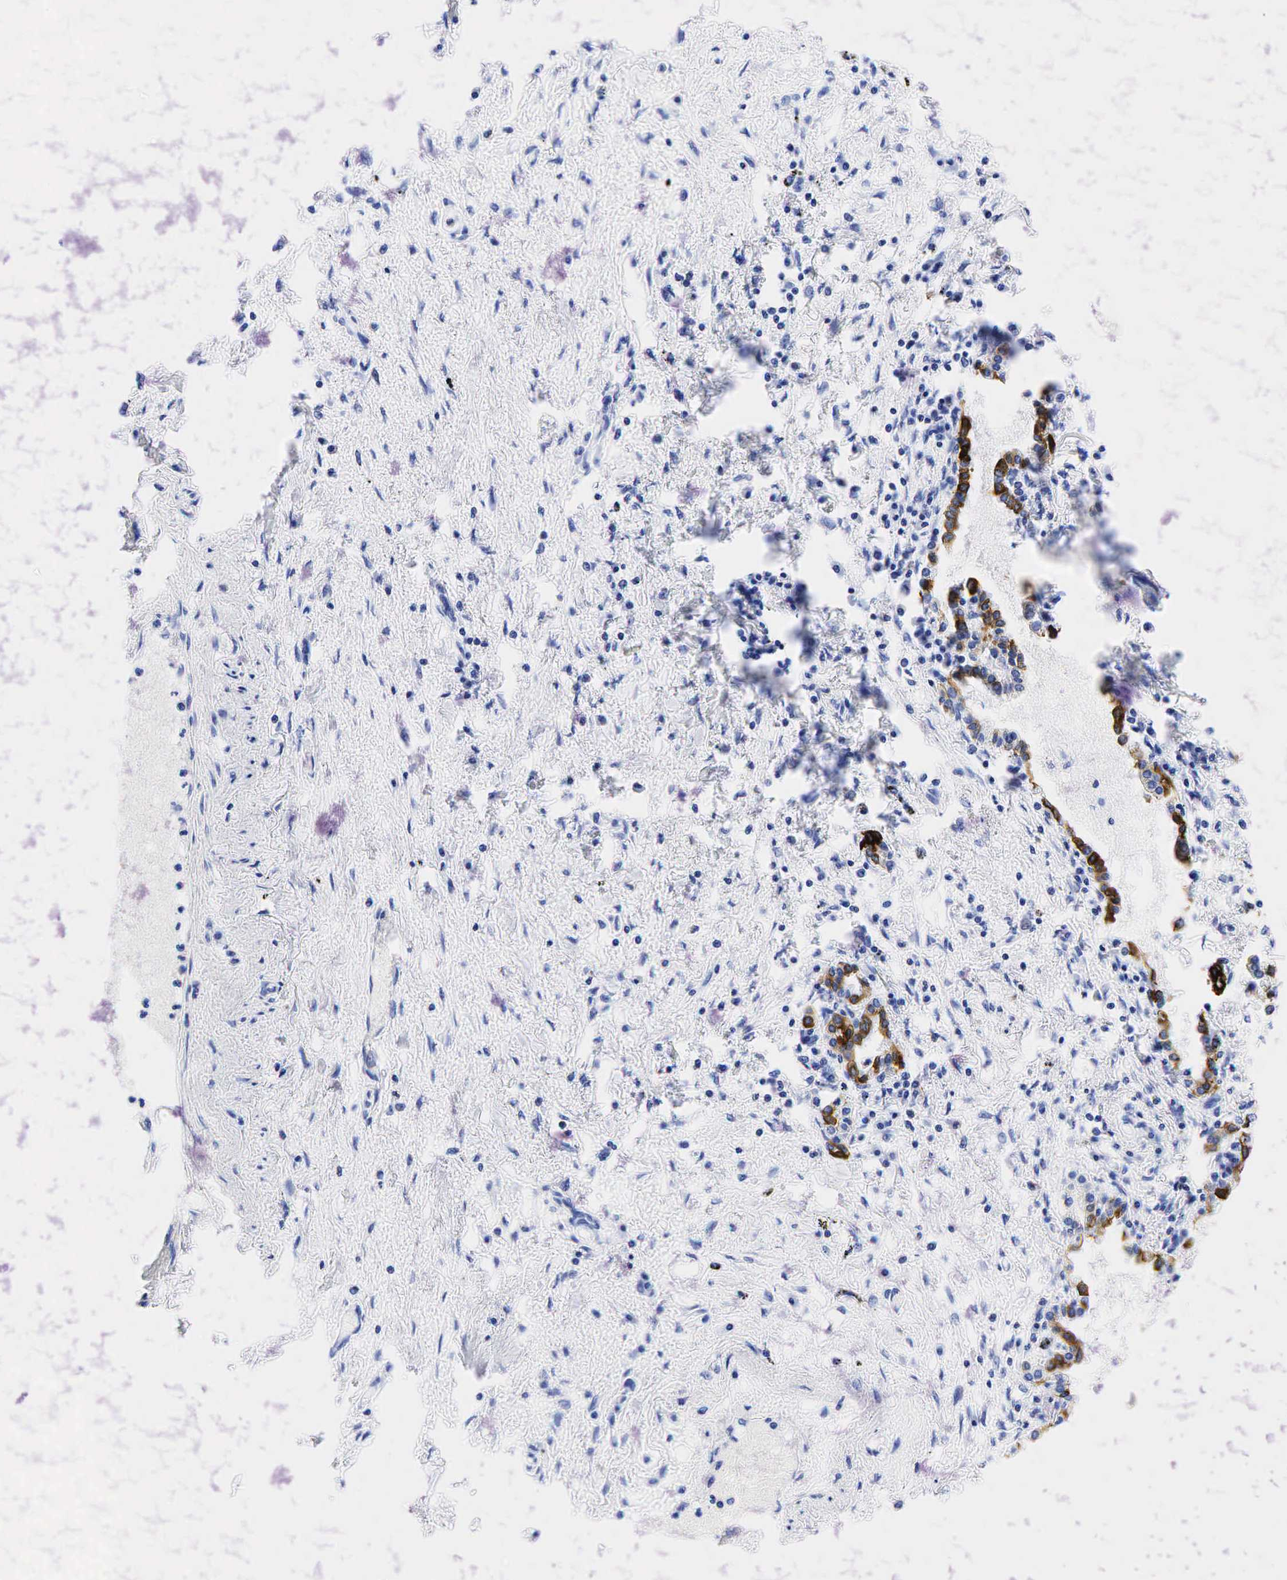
{"staining": {"intensity": "moderate", "quantity": "25%-75%", "location": "cytoplasmic/membranous"}, "tissue": "lung cancer", "cell_type": "Tumor cells", "image_type": "cancer", "snomed": [{"axis": "morphology", "description": "Adenocarcinoma, NOS"}, {"axis": "topography", "description": "Lung"}], "caption": "Moderate cytoplasmic/membranous expression for a protein is seen in about 25%-75% of tumor cells of lung cancer (adenocarcinoma) using immunohistochemistry.", "gene": "KRT19", "patient": {"sex": "male", "age": 60}}